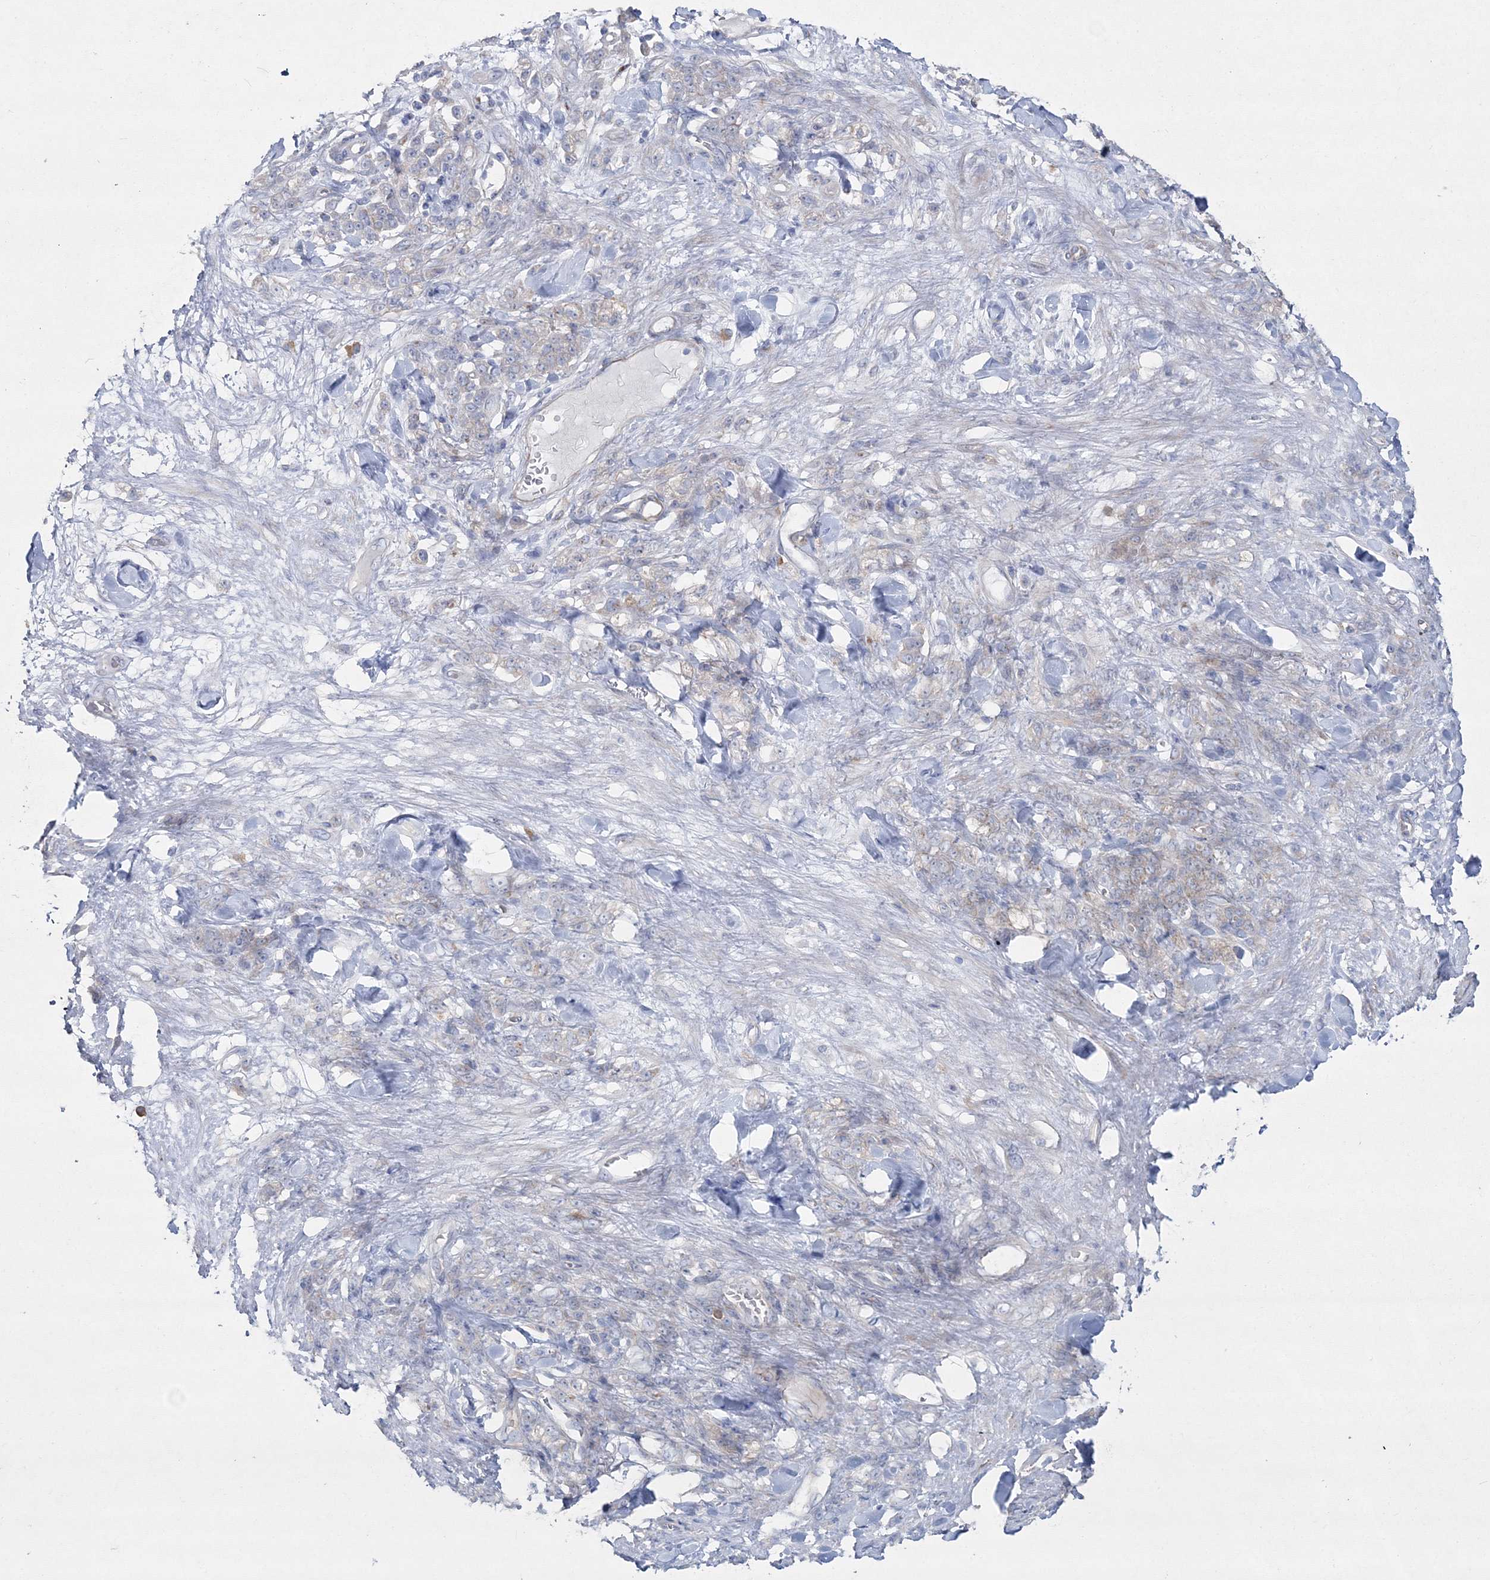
{"staining": {"intensity": "negative", "quantity": "none", "location": "none"}, "tissue": "stomach cancer", "cell_type": "Tumor cells", "image_type": "cancer", "snomed": [{"axis": "morphology", "description": "Normal tissue, NOS"}, {"axis": "morphology", "description": "Adenocarcinoma, NOS"}, {"axis": "topography", "description": "Stomach"}], "caption": "Tumor cells are negative for brown protein staining in stomach cancer (adenocarcinoma).", "gene": "NAA40", "patient": {"sex": "male", "age": 82}}